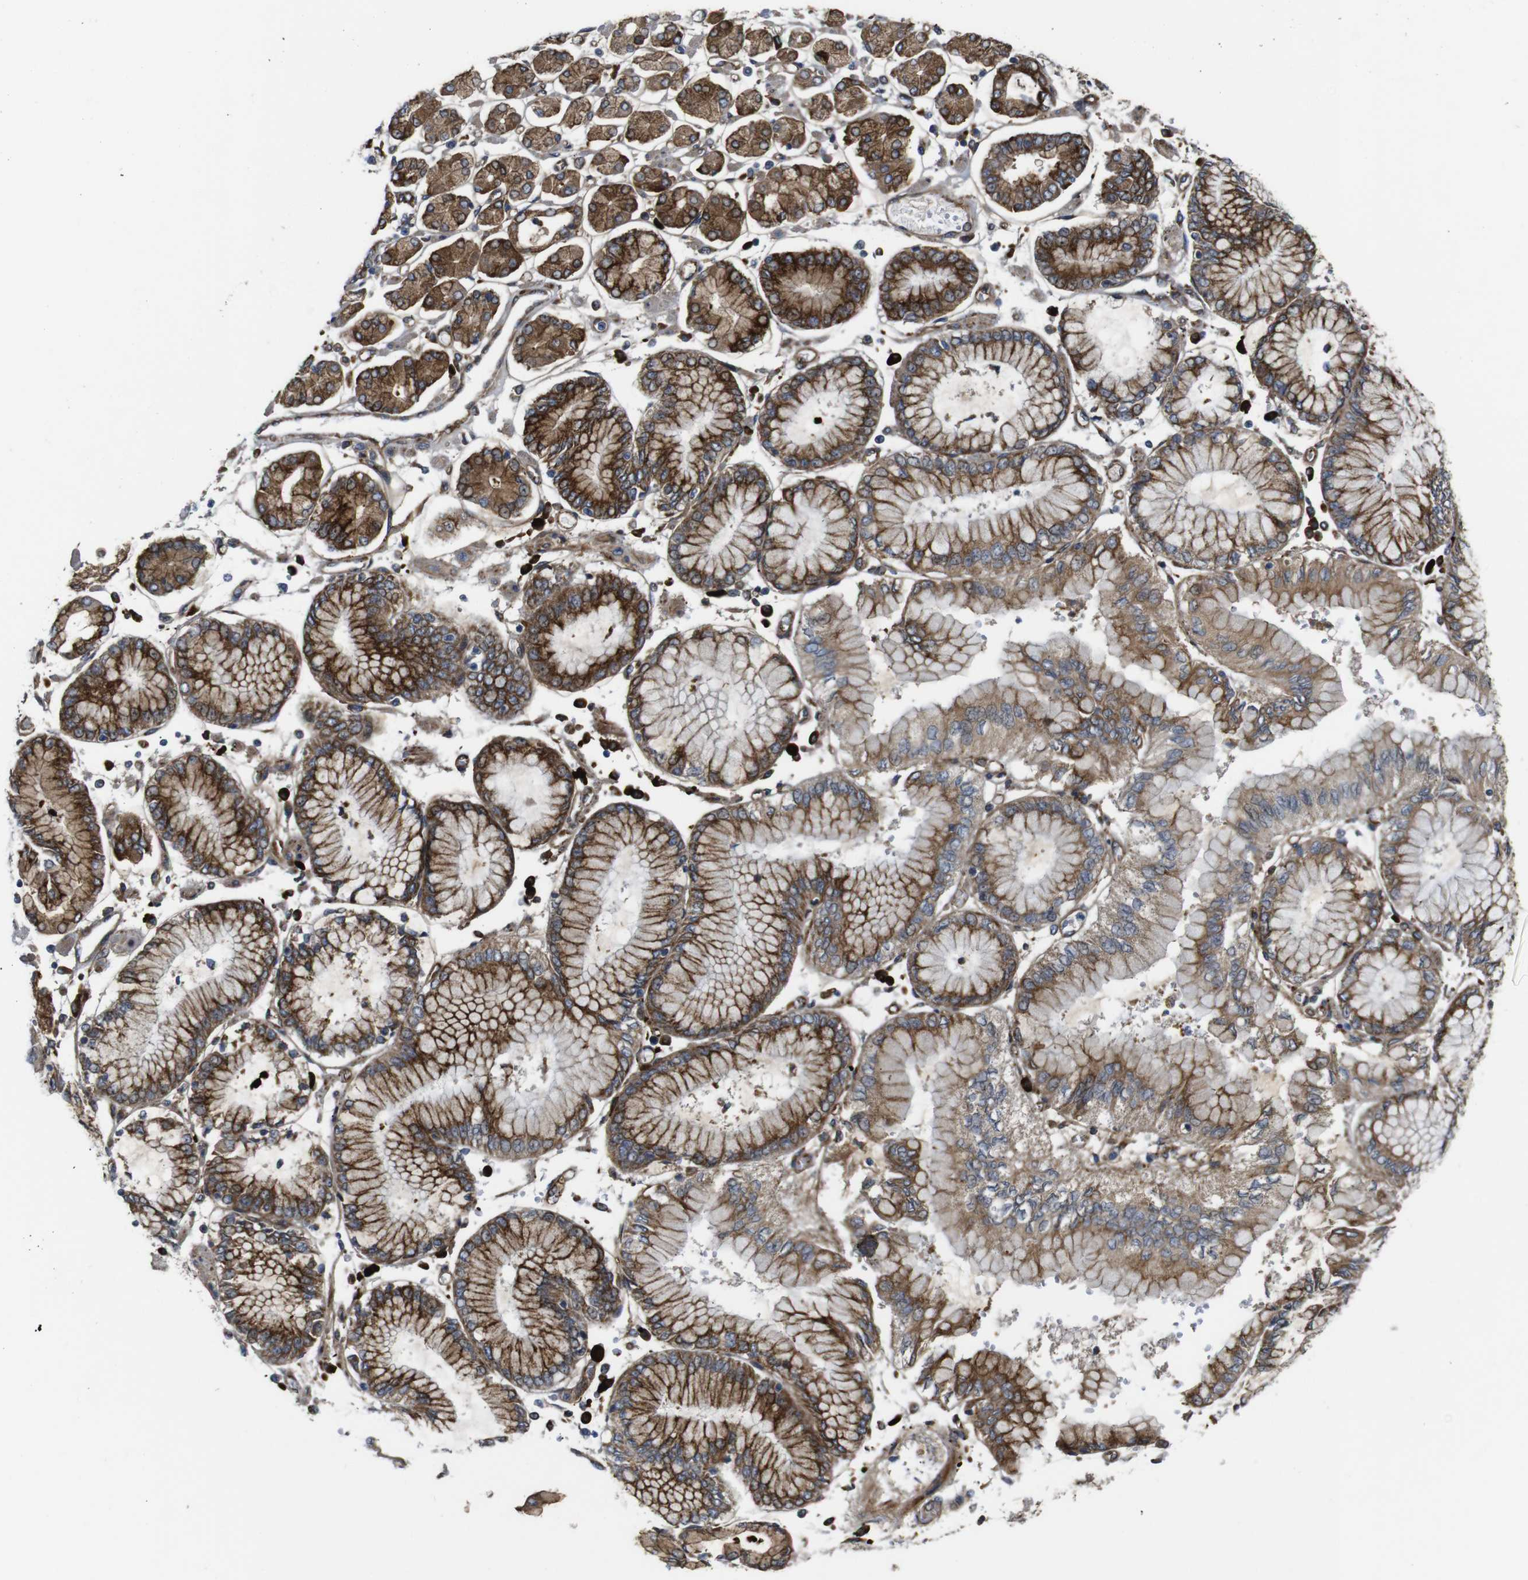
{"staining": {"intensity": "strong", "quantity": ">75%", "location": "cytoplasmic/membranous"}, "tissue": "stomach cancer", "cell_type": "Tumor cells", "image_type": "cancer", "snomed": [{"axis": "morphology", "description": "Adenocarcinoma, NOS"}, {"axis": "topography", "description": "Stomach"}], "caption": "Immunohistochemistry (IHC) photomicrograph of human adenocarcinoma (stomach) stained for a protein (brown), which shows high levels of strong cytoplasmic/membranous staining in about >75% of tumor cells.", "gene": "UBE2G2", "patient": {"sex": "male", "age": 76}}